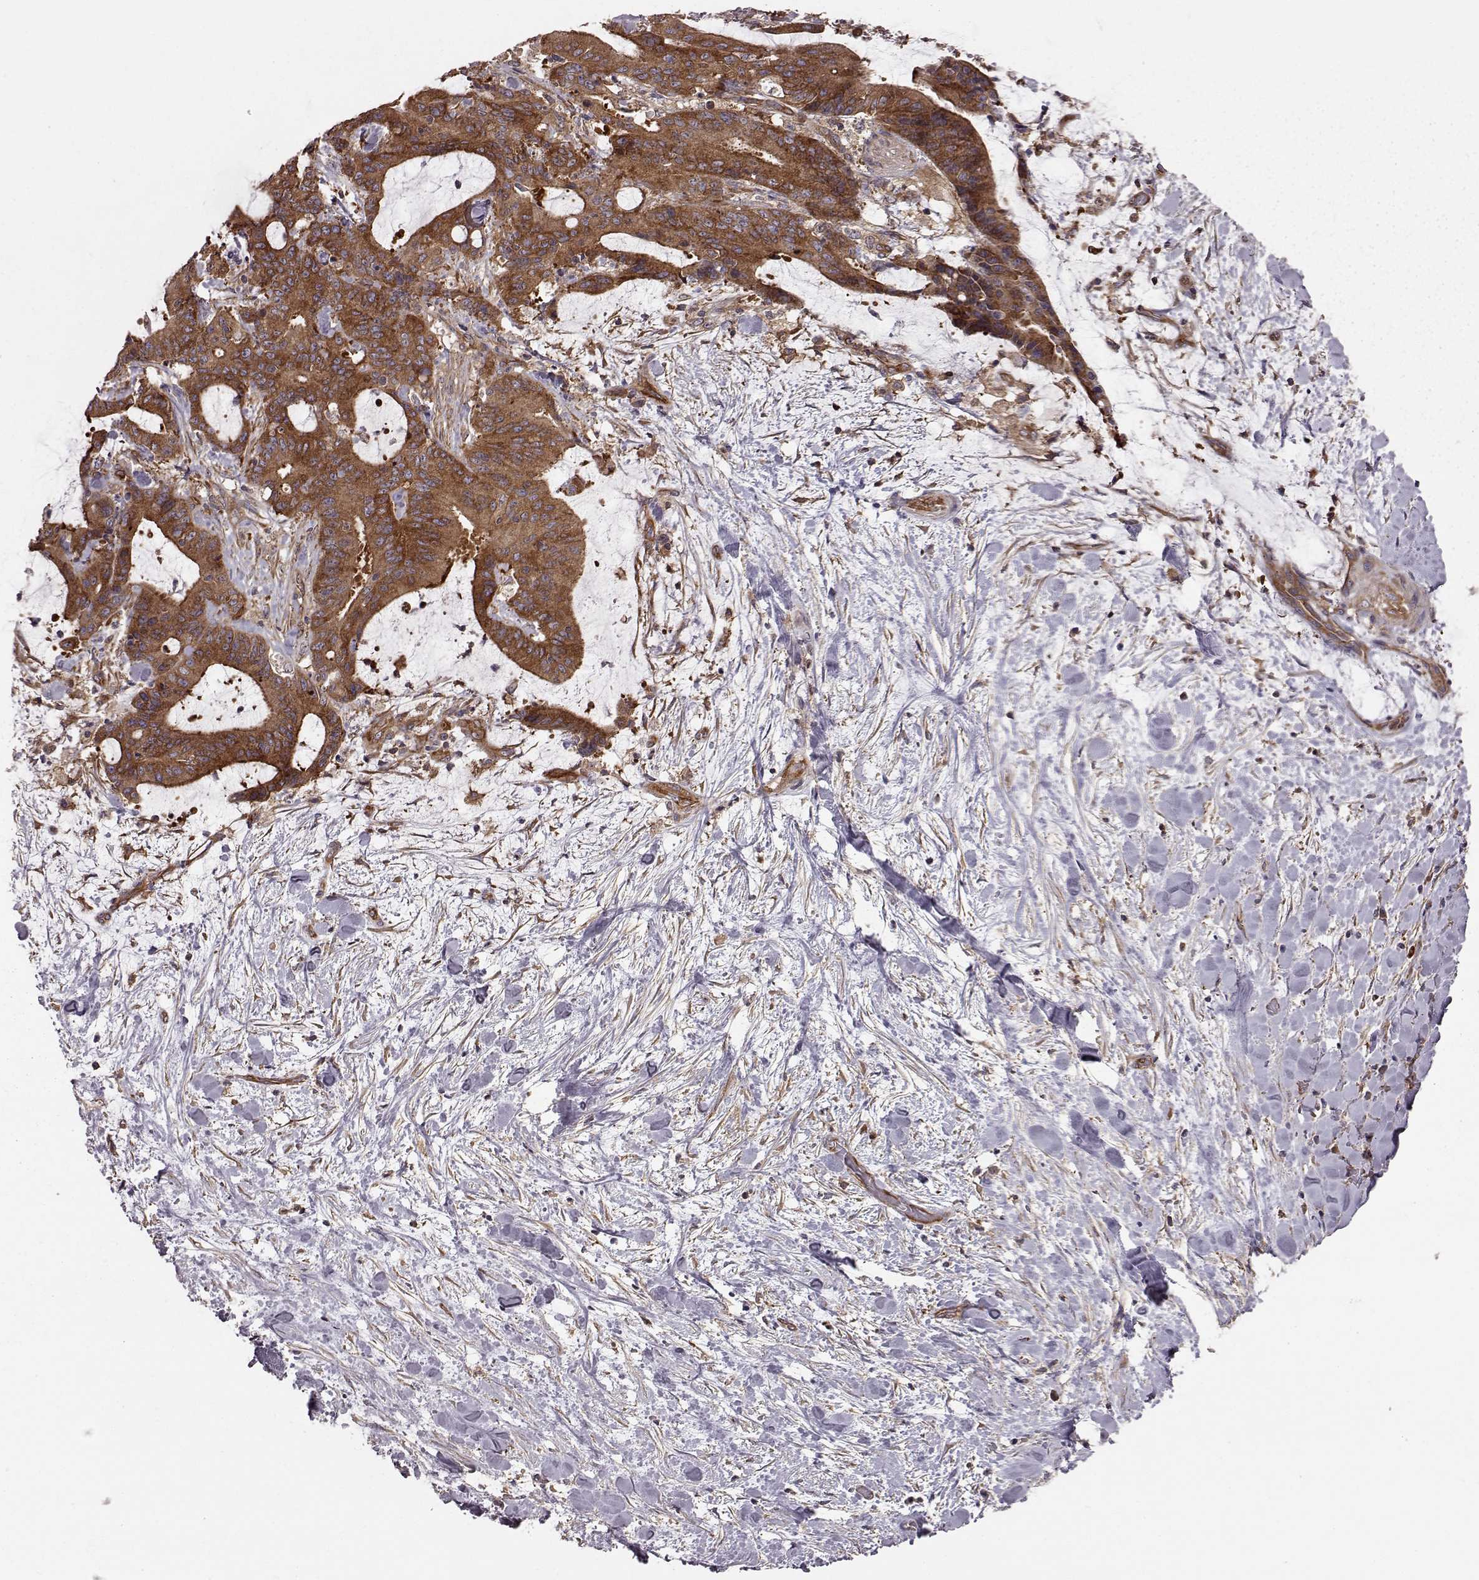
{"staining": {"intensity": "moderate", "quantity": ">75%", "location": "cytoplasmic/membranous"}, "tissue": "liver cancer", "cell_type": "Tumor cells", "image_type": "cancer", "snomed": [{"axis": "morphology", "description": "Cholangiocarcinoma"}, {"axis": "topography", "description": "Liver"}], "caption": "Immunohistochemistry photomicrograph of neoplastic tissue: human cholangiocarcinoma (liver) stained using immunohistochemistry displays medium levels of moderate protein expression localized specifically in the cytoplasmic/membranous of tumor cells, appearing as a cytoplasmic/membranous brown color.", "gene": "RABGAP1", "patient": {"sex": "female", "age": 73}}